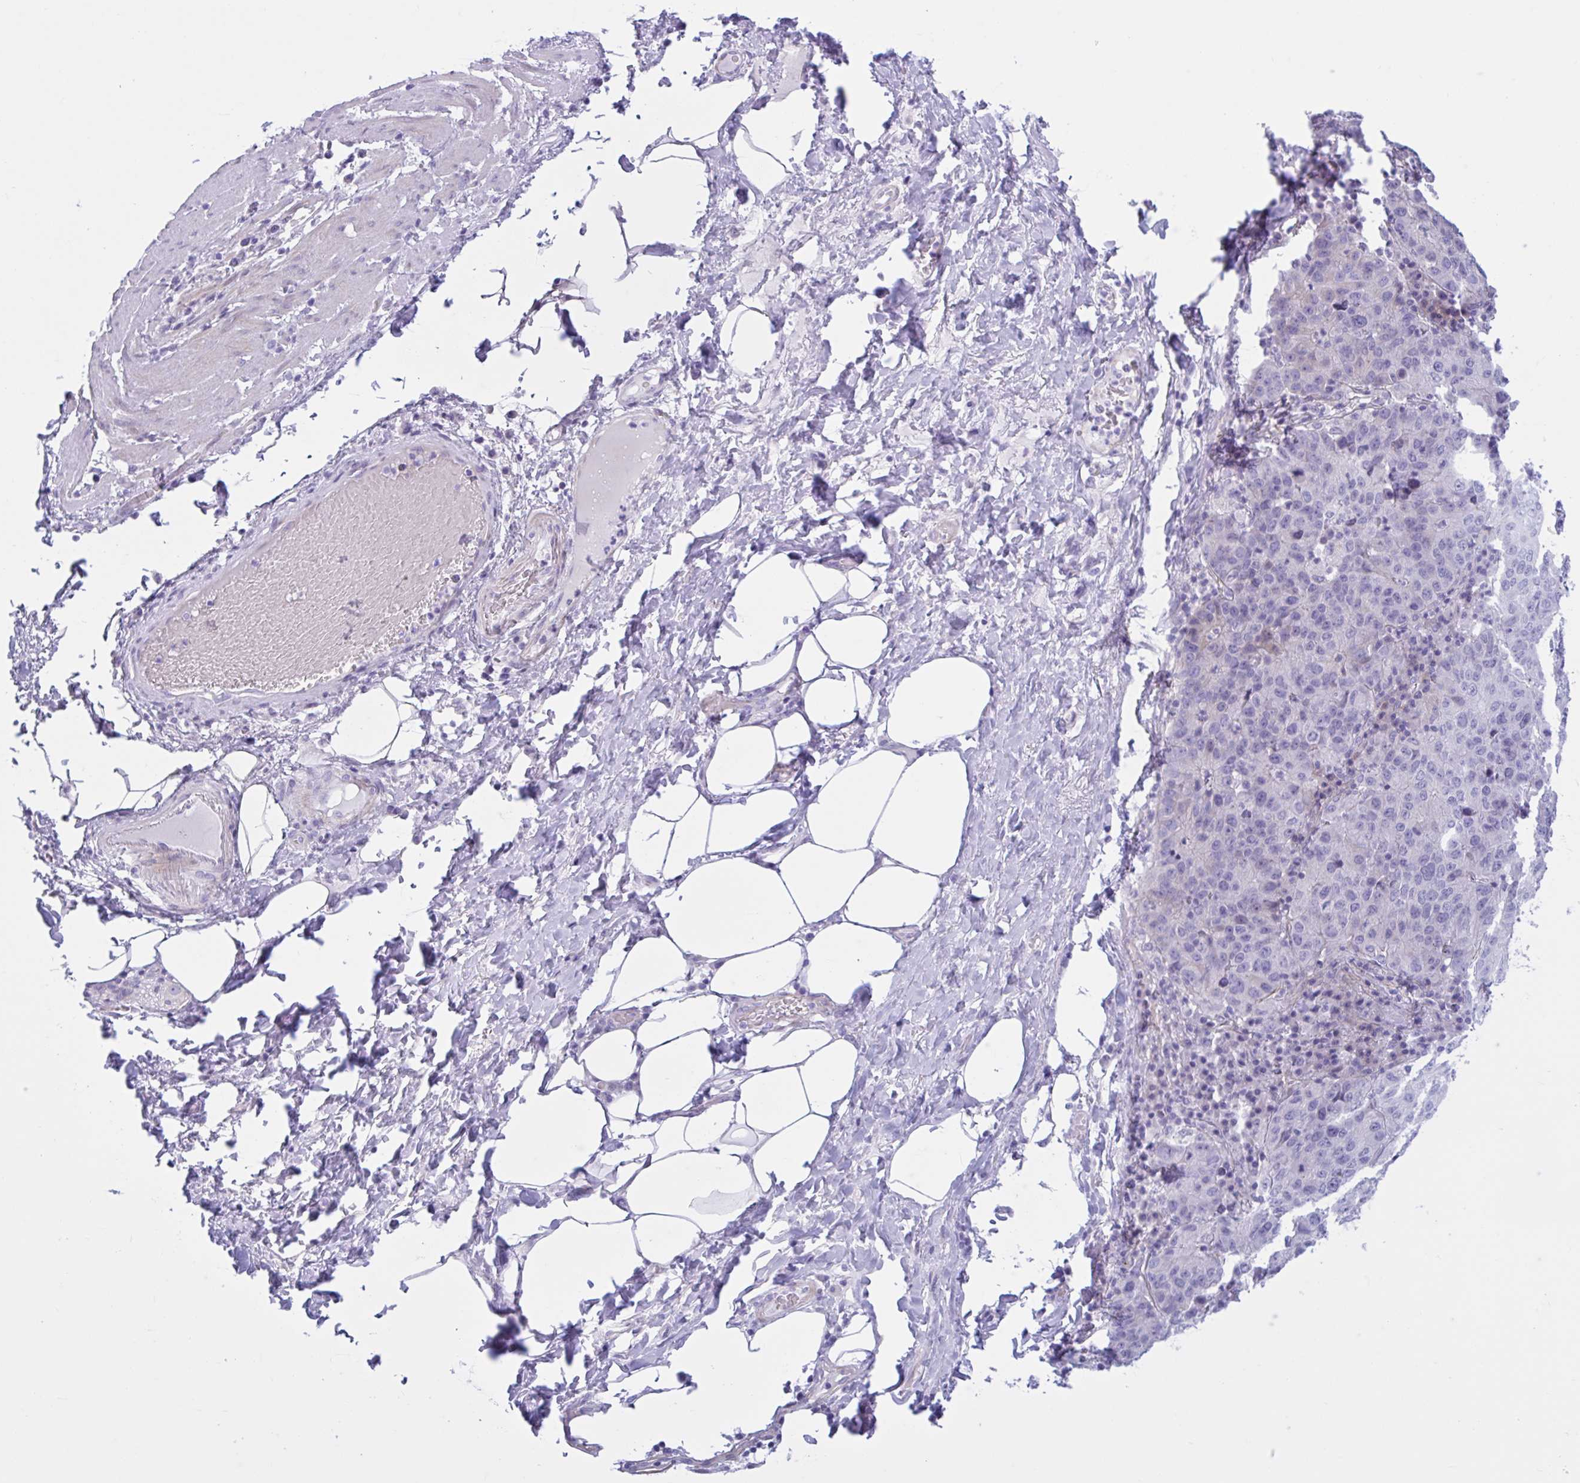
{"staining": {"intensity": "negative", "quantity": "none", "location": "none"}, "tissue": "stomach cancer", "cell_type": "Tumor cells", "image_type": "cancer", "snomed": [{"axis": "morphology", "description": "Adenocarcinoma, NOS"}, {"axis": "topography", "description": "Stomach"}], "caption": "High power microscopy photomicrograph of an immunohistochemistry (IHC) image of stomach adenocarcinoma, revealing no significant expression in tumor cells.", "gene": "AHCYL2", "patient": {"sex": "male", "age": 71}}